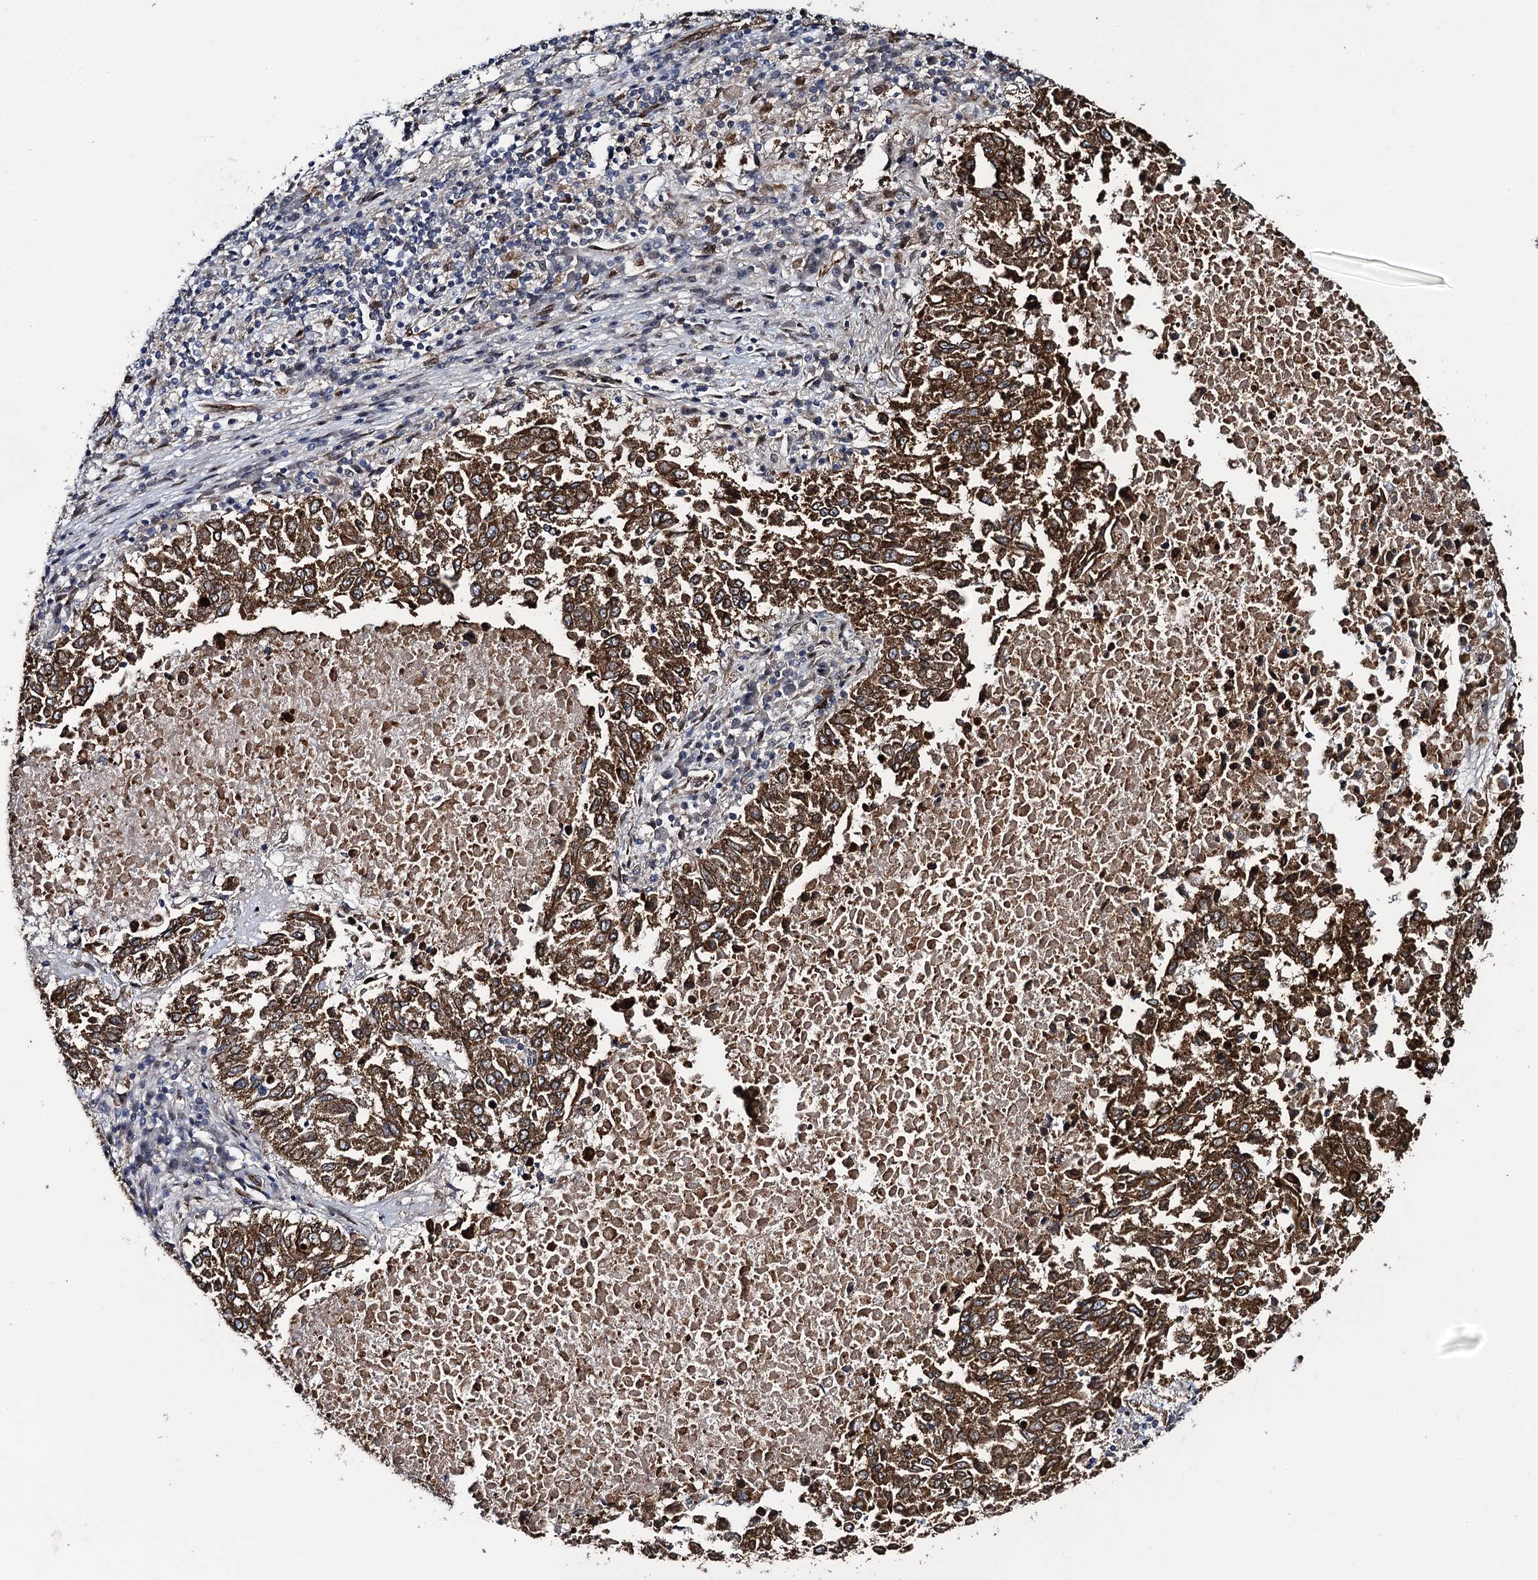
{"staining": {"intensity": "strong", "quantity": ">75%", "location": "cytoplasmic/membranous"}, "tissue": "lung cancer", "cell_type": "Tumor cells", "image_type": "cancer", "snomed": [{"axis": "morphology", "description": "Squamous cell carcinoma, NOS"}, {"axis": "topography", "description": "Lung"}], "caption": "Immunohistochemistry (DAB (3,3'-diaminobenzidine)) staining of human lung squamous cell carcinoma exhibits strong cytoplasmic/membranous protein staining in approximately >75% of tumor cells. The staining is performed using DAB (3,3'-diaminobenzidine) brown chromogen to label protein expression. The nuclei are counter-stained blue using hematoxylin.", "gene": "EVX2", "patient": {"sex": "male", "age": 73}}